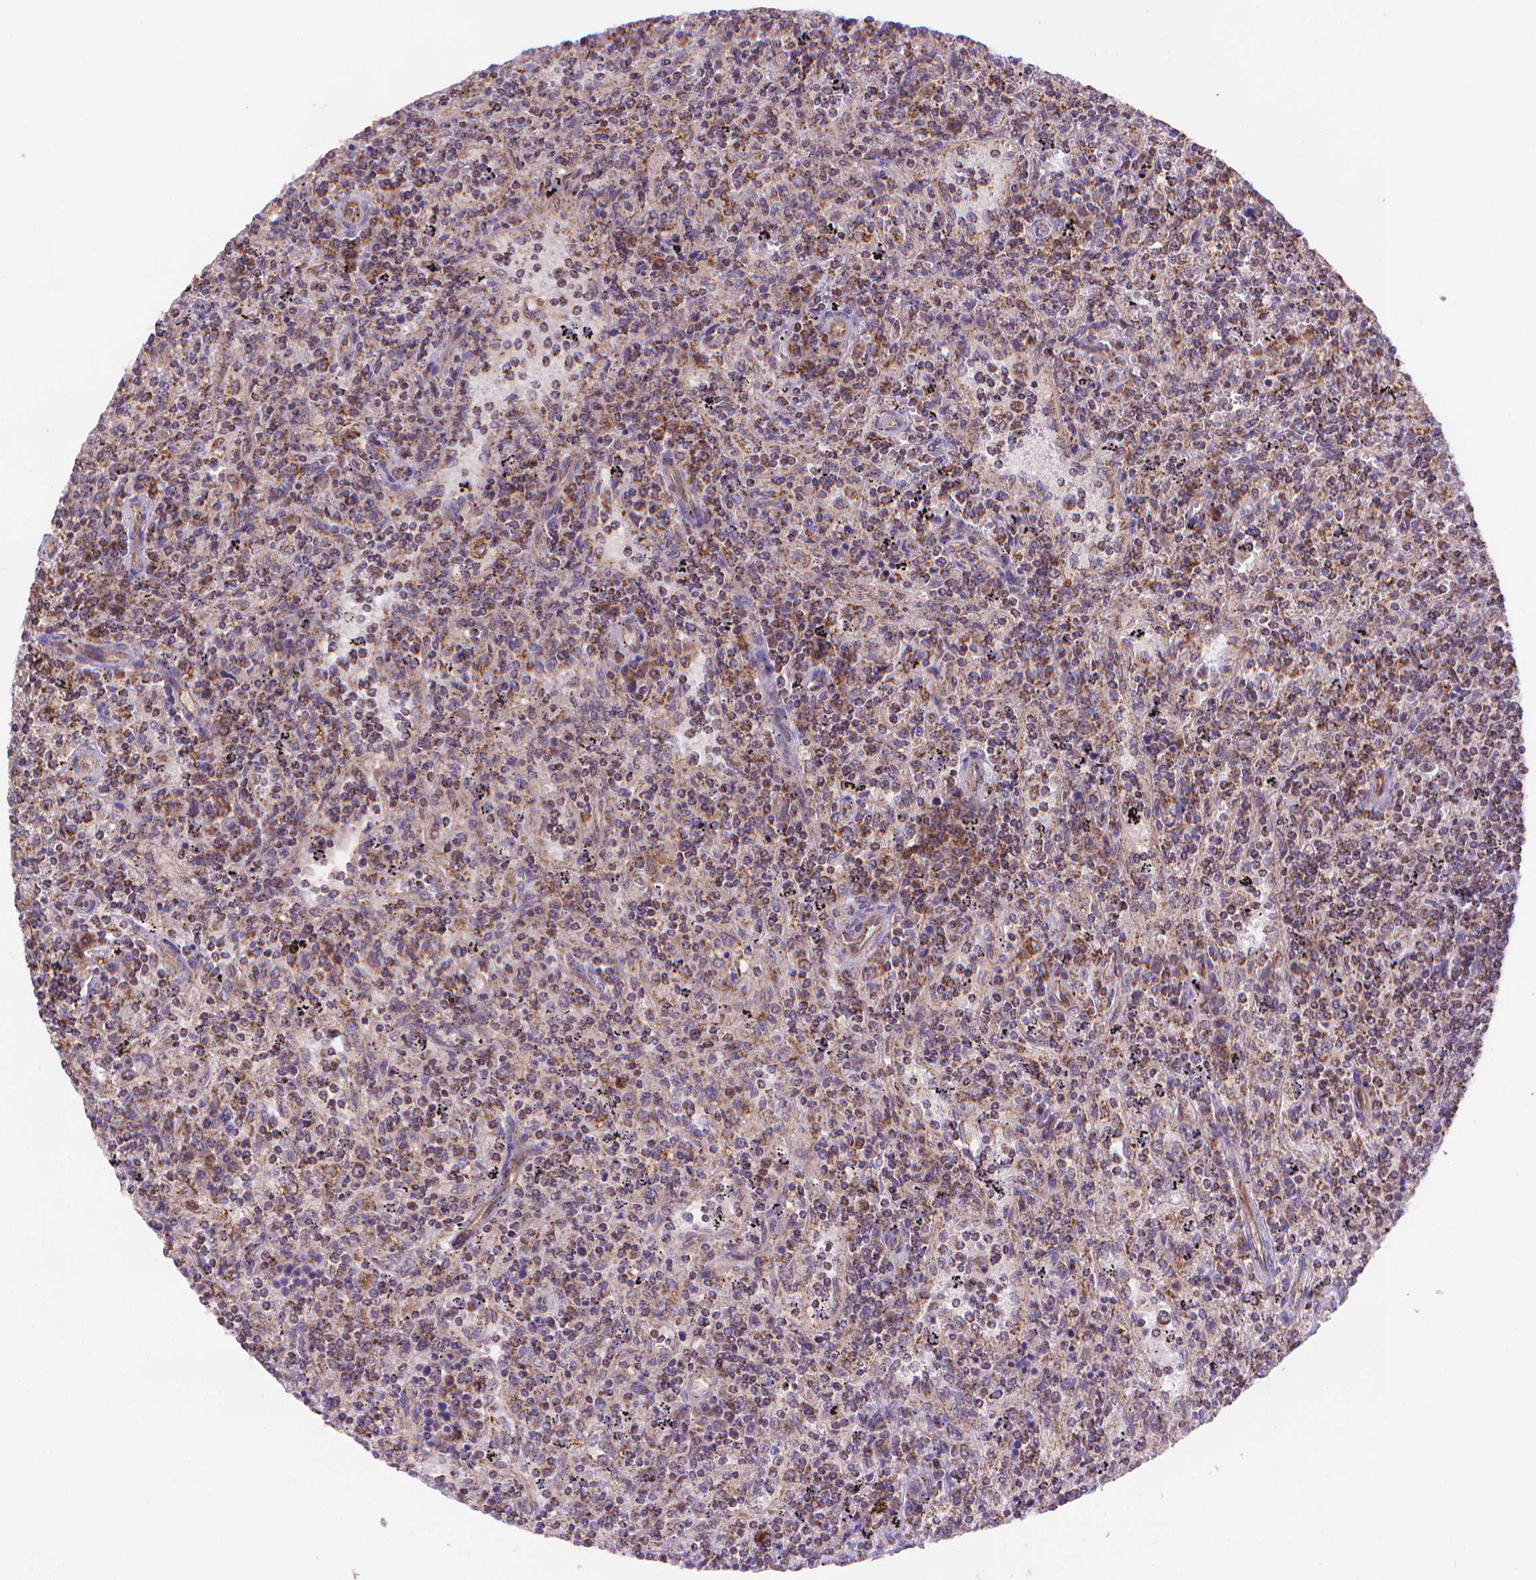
{"staining": {"intensity": "moderate", "quantity": "<25%", "location": "cytoplasmic/membranous"}, "tissue": "lymphoma", "cell_type": "Tumor cells", "image_type": "cancer", "snomed": [{"axis": "morphology", "description": "Malignant lymphoma, non-Hodgkin's type, Low grade"}, {"axis": "topography", "description": "Spleen"}], "caption": "Lymphoma stained for a protein exhibits moderate cytoplasmic/membranous positivity in tumor cells.", "gene": "CYYR1", "patient": {"sex": "male", "age": 62}}